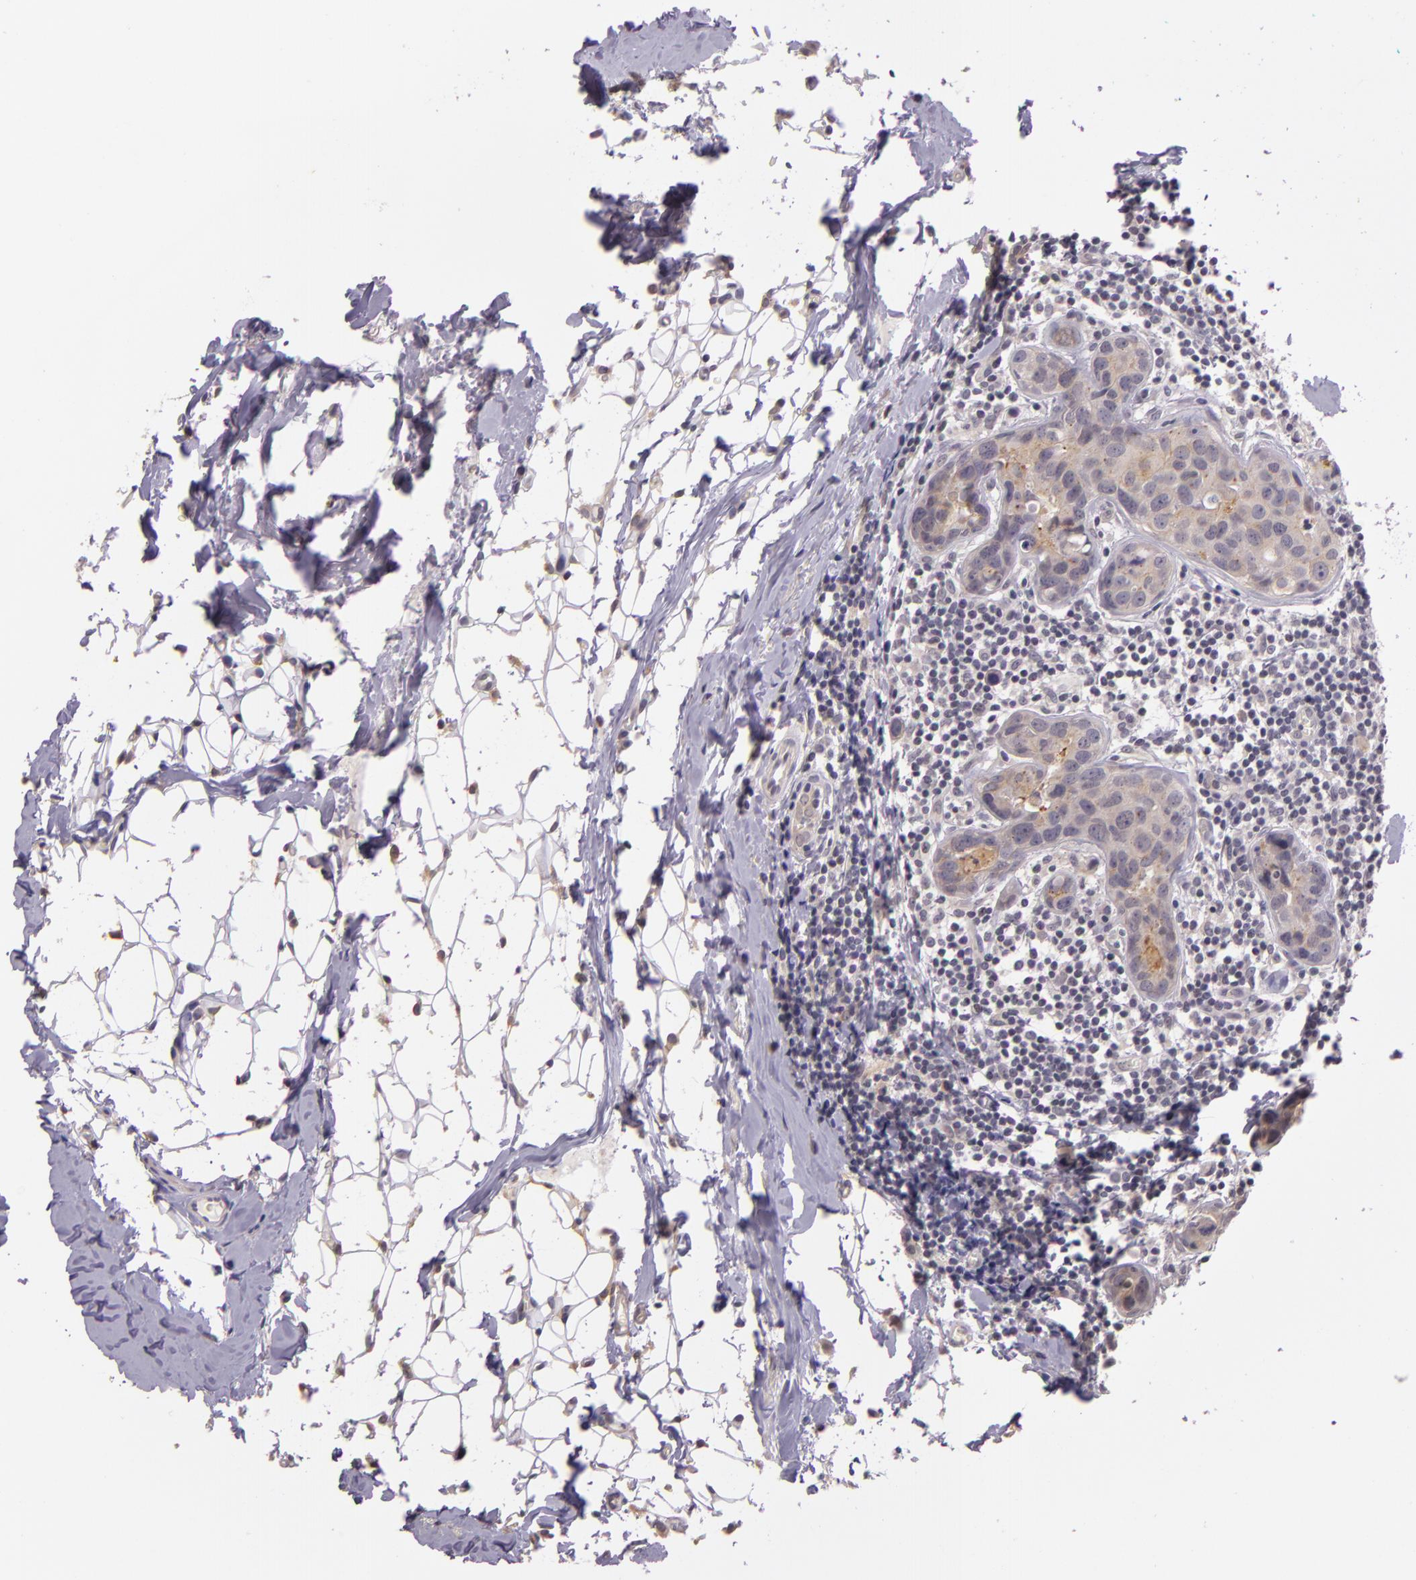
{"staining": {"intensity": "weak", "quantity": ">75%", "location": "cytoplasmic/membranous"}, "tissue": "breast cancer", "cell_type": "Tumor cells", "image_type": "cancer", "snomed": [{"axis": "morphology", "description": "Duct carcinoma"}, {"axis": "topography", "description": "Breast"}], "caption": "Protein staining shows weak cytoplasmic/membranous staining in about >75% of tumor cells in breast cancer. (DAB IHC, brown staining for protein, blue staining for nuclei).", "gene": "ARMH4", "patient": {"sex": "female", "age": 24}}